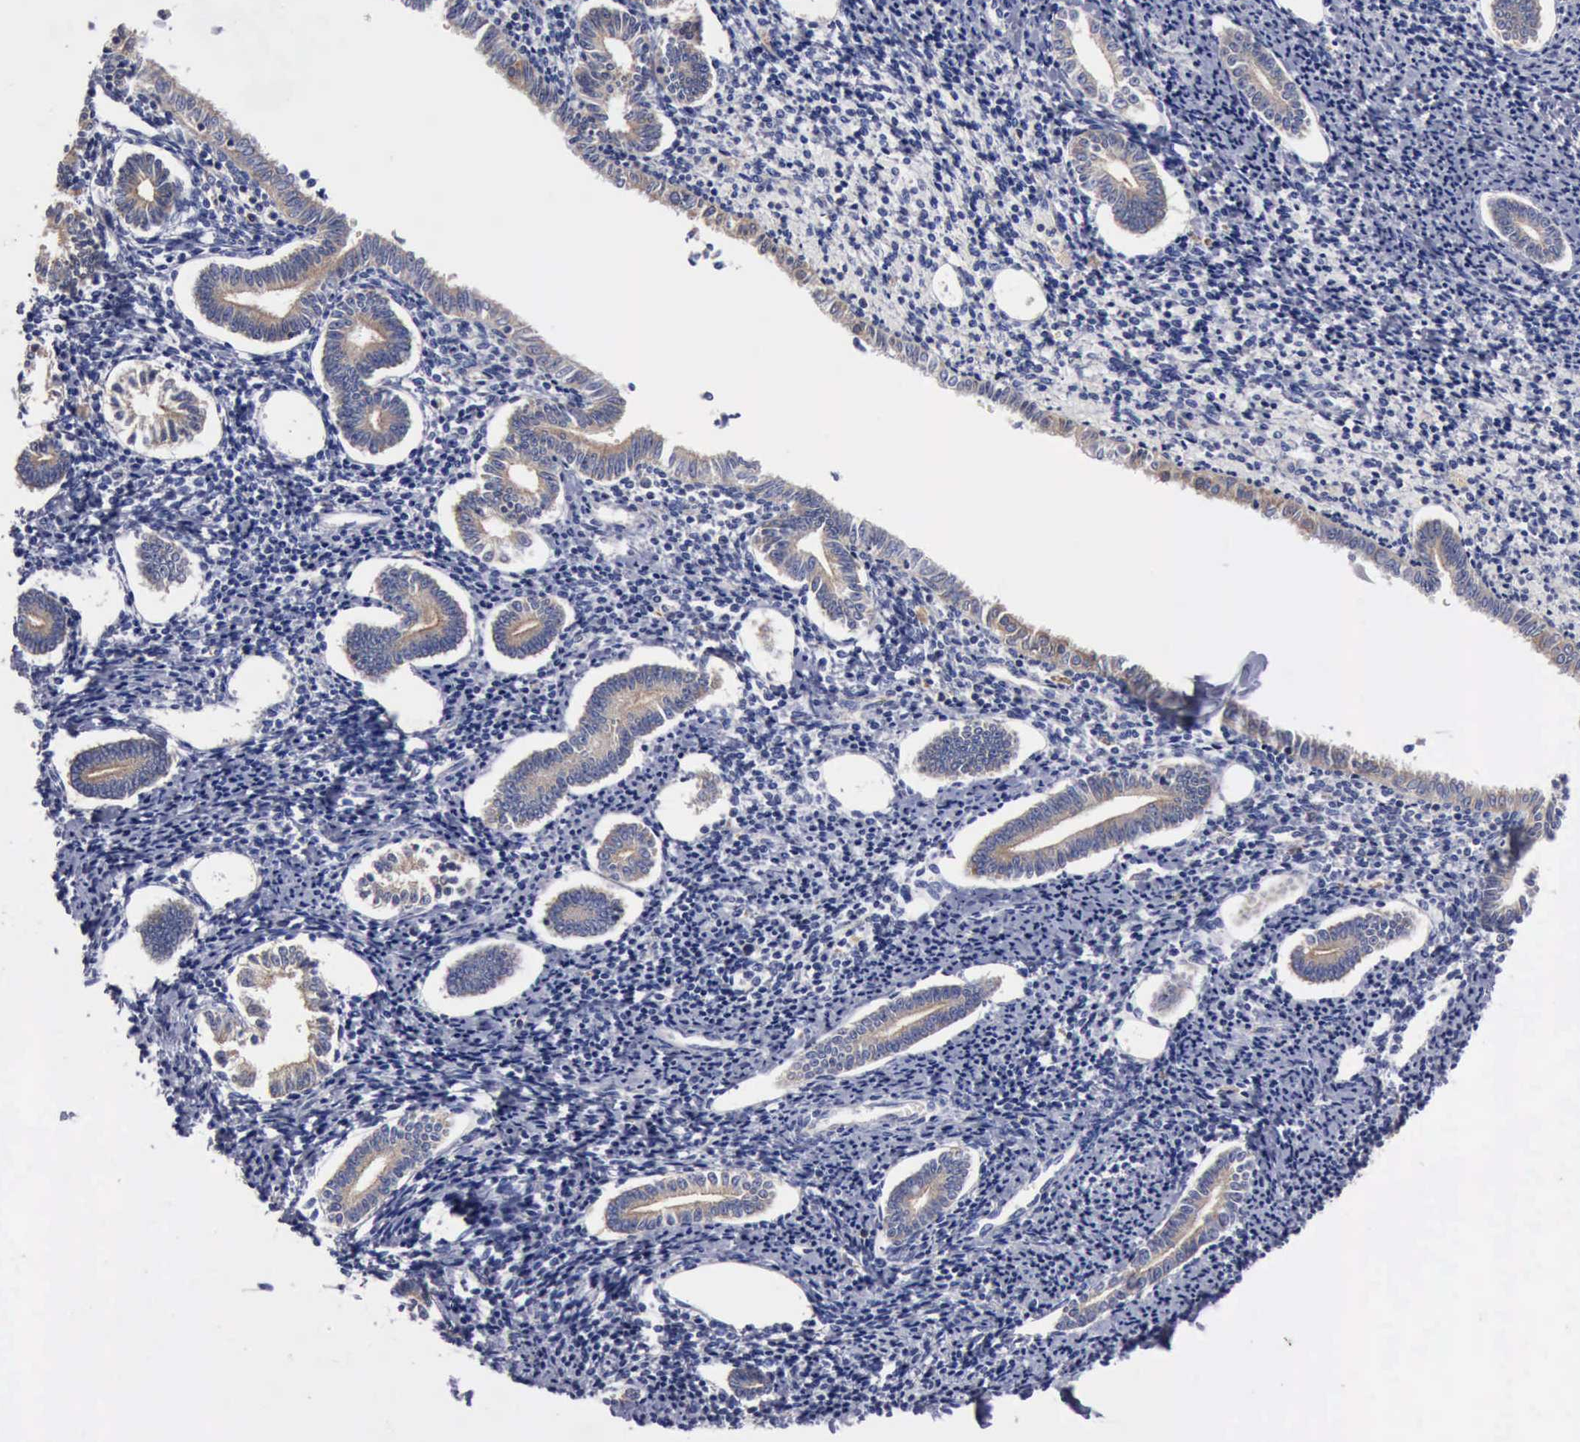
{"staining": {"intensity": "negative", "quantity": "none", "location": "none"}, "tissue": "endometrium", "cell_type": "Cells in endometrial stroma", "image_type": "normal", "snomed": [{"axis": "morphology", "description": "Normal tissue, NOS"}, {"axis": "topography", "description": "Endometrium"}], "caption": "Histopathology image shows no protein staining in cells in endometrial stroma of unremarkable endometrium. (Stains: DAB immunohistochemistry (IHC) with hematoxylin counter stain, Microscopy: brightfield microscopy at high magnification).", "gene": "PTGS2", "patient": {"sex": "female", "age": 52}}